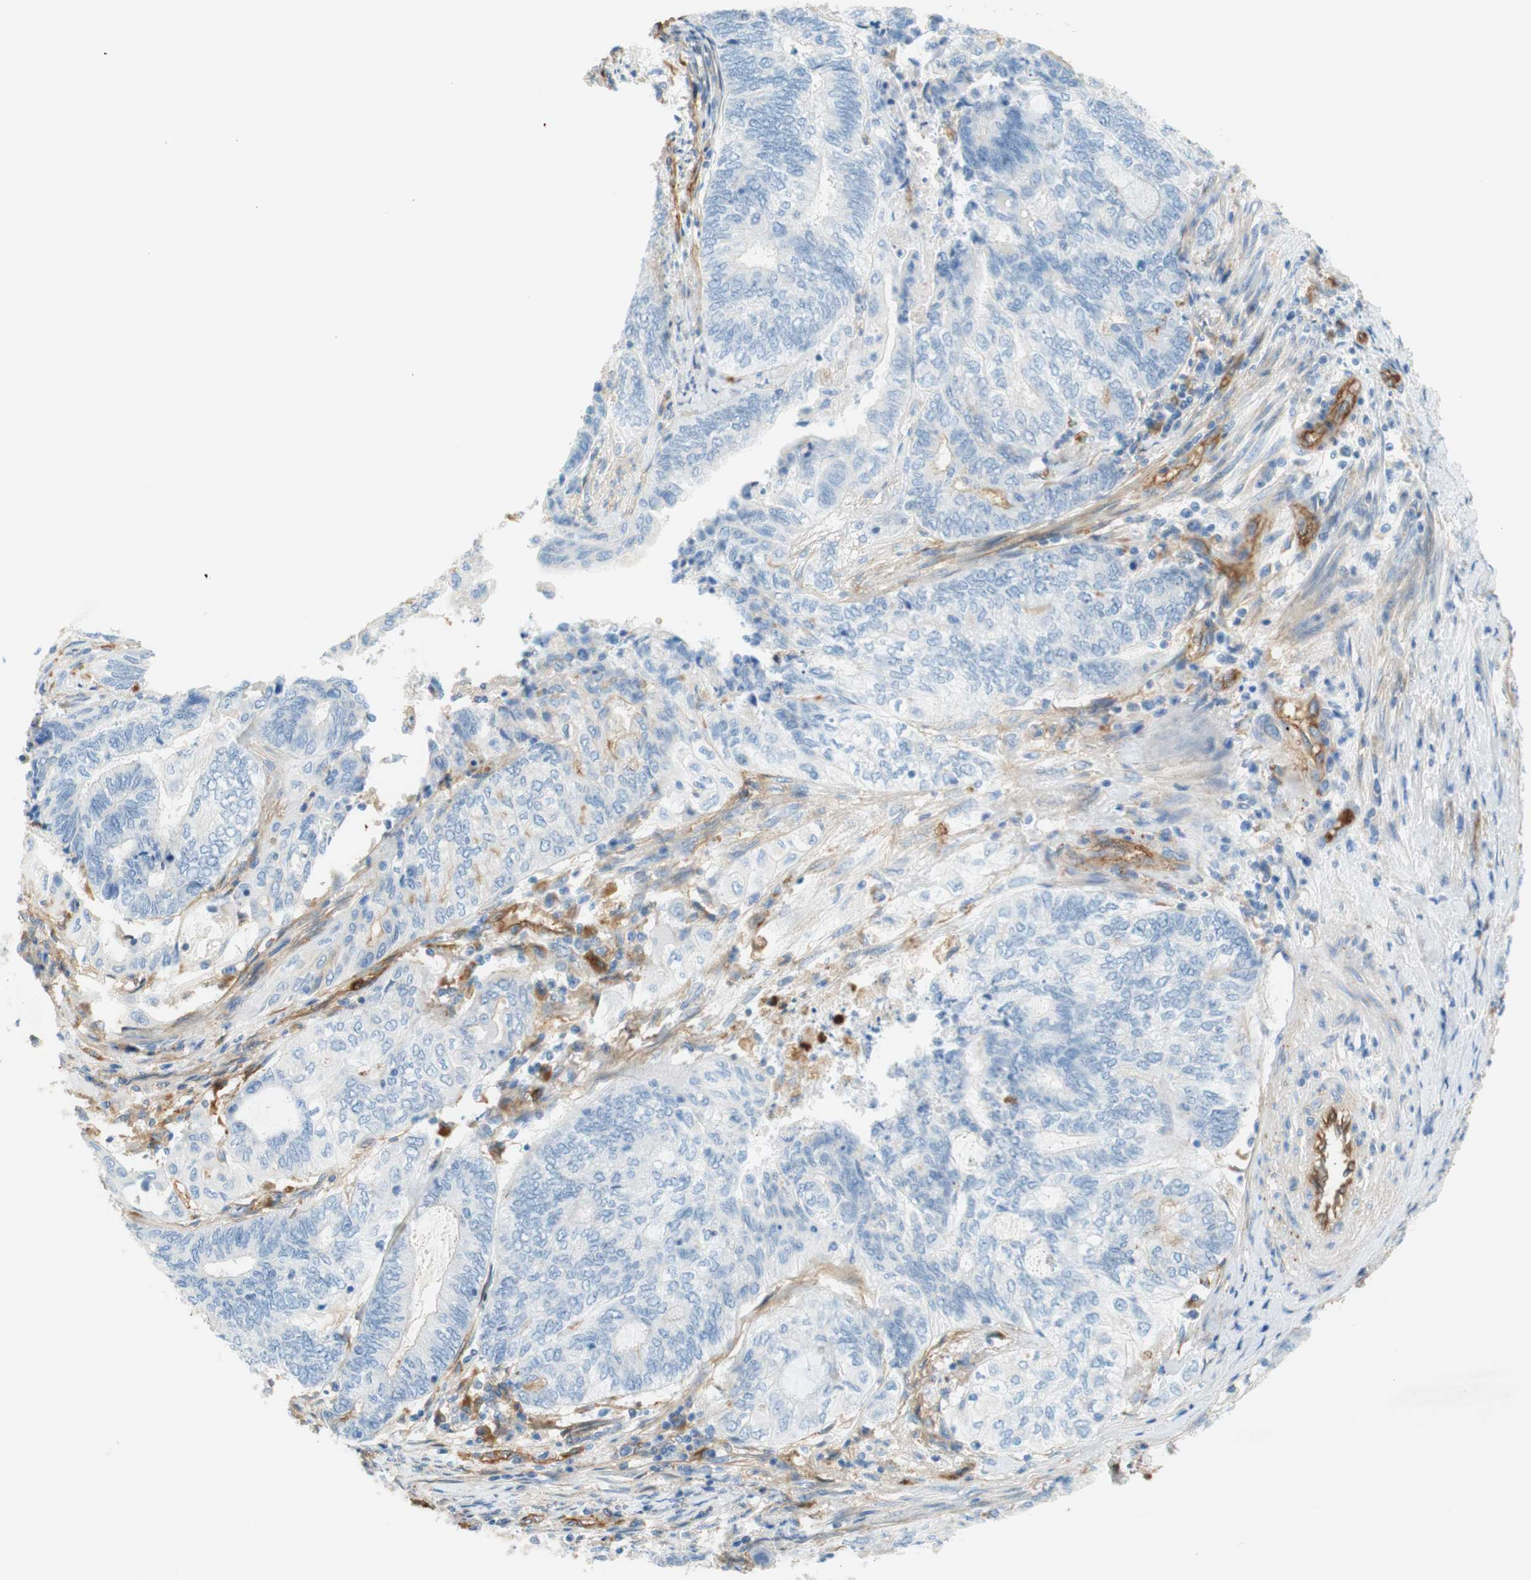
{"staining": {"intensity": "negative", "quantity": "none", "location": "none"}, "tissue": "endometrial cancer", "cell_type": "Tumor cells", "image_type": "cancer", "snomed": [{"axis": "morphology", "description": "Adenocarcinoma, NOS"}, {"axis": "topography", "description": "Uterus"}, {"axis": "topography", "description": "Endometrium"}], "caption": "This is a photomicrograph of immunohistochemistry (IHC) staining of endometrial cancer, which shows no staining in tumor cells. Nuclei are stained in blue.", "gene": "STOM", "patient": {"sex": "female", "age": 70}}